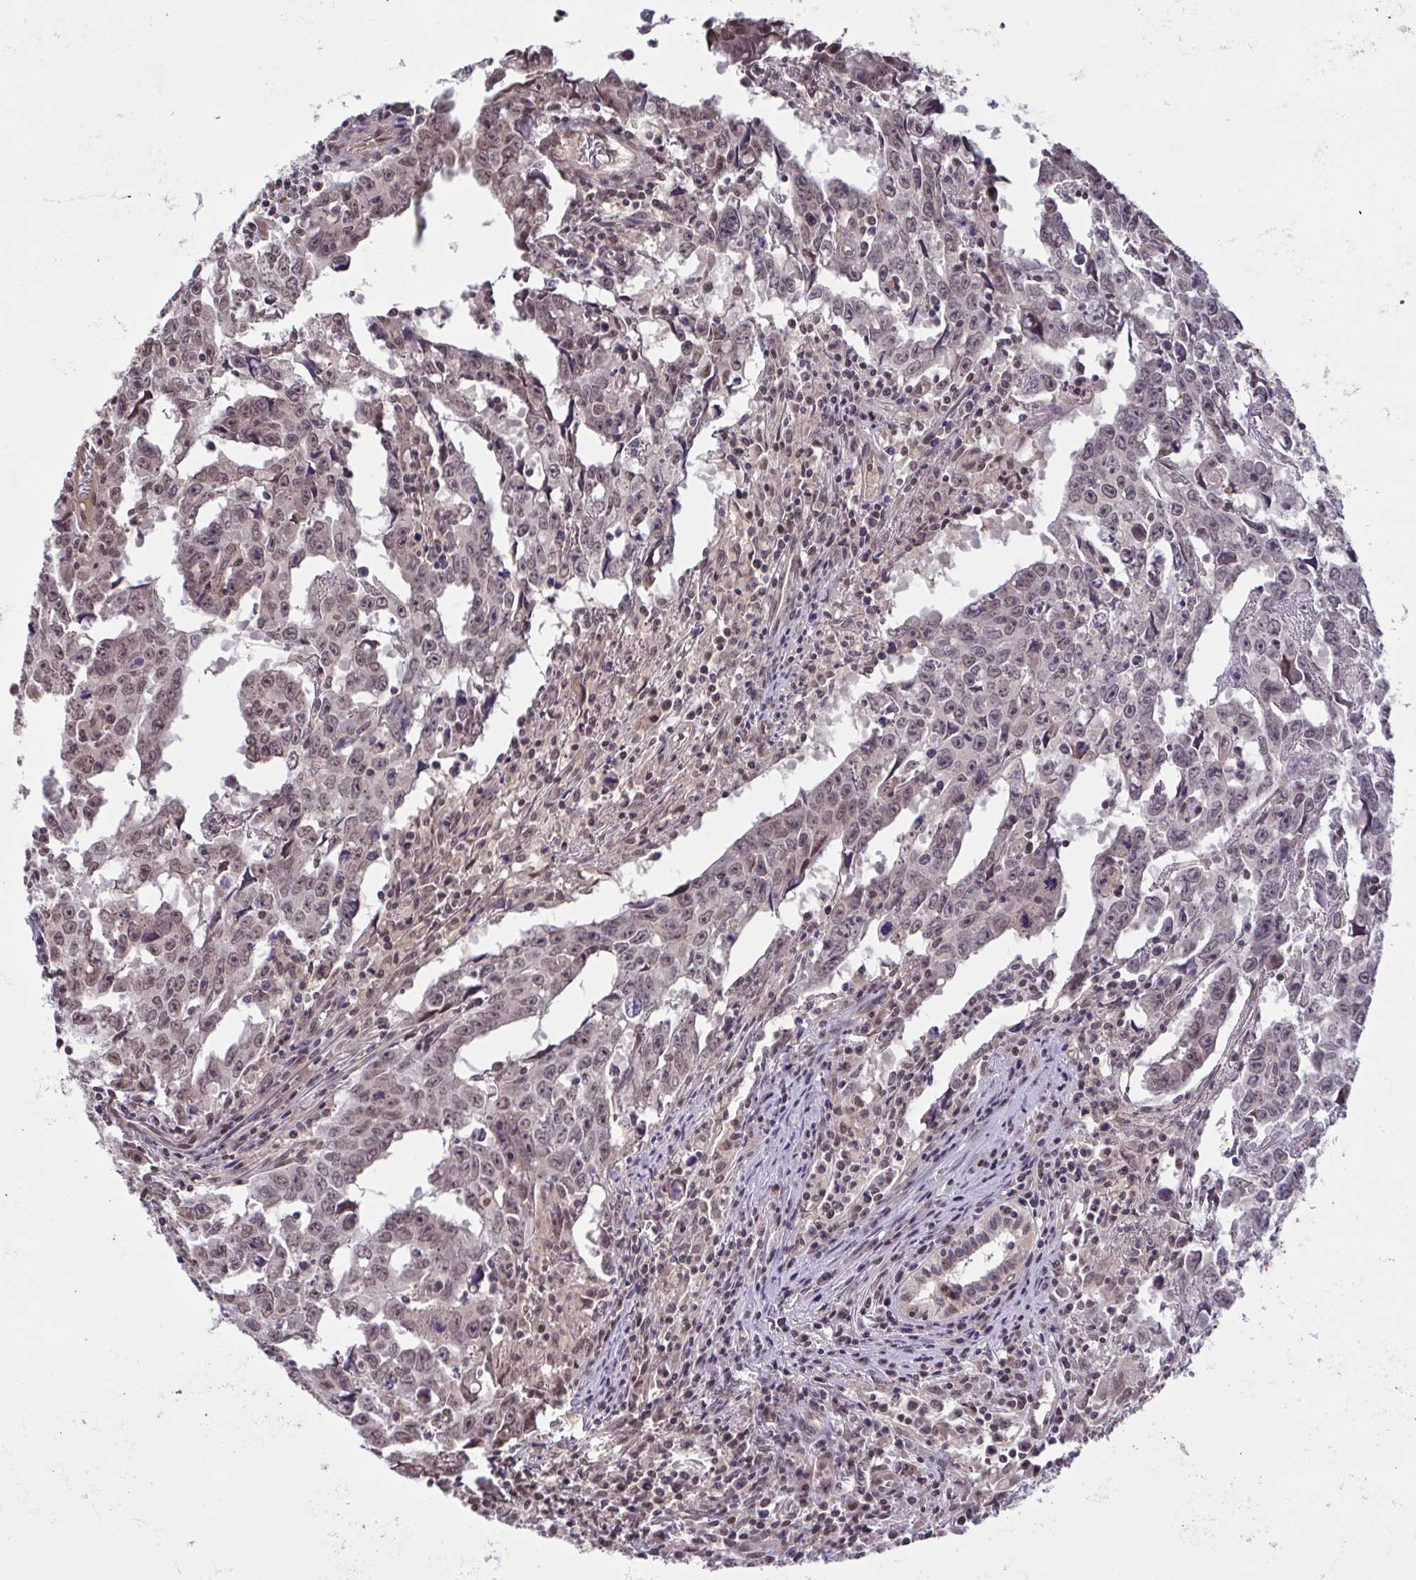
{"staining": {"intensity": "weak", "quantity": "25%-75%", "location": "nuclear"}, "tissue": "testis cancer", "cell_type": "Tumor cells", "image_type": "cancer", "snomed": [{"axis": "morphology", "description": "Carcinoma, Embryonal, NOS"}, {"axis": "topography", "description": "Testis"}], "caption": "Immunohistochemistry (IHC) micrograph of neoplastic tissue: human testis cancer (embryonal carcinoma) stained using IHC exhibits low levels of weak protein expression localized specifically in the nuclear of tumor cells, appearing as a nuclear brown color.", "gene": "C9orf64", "patient": {"sex": "male", "age": 22}}